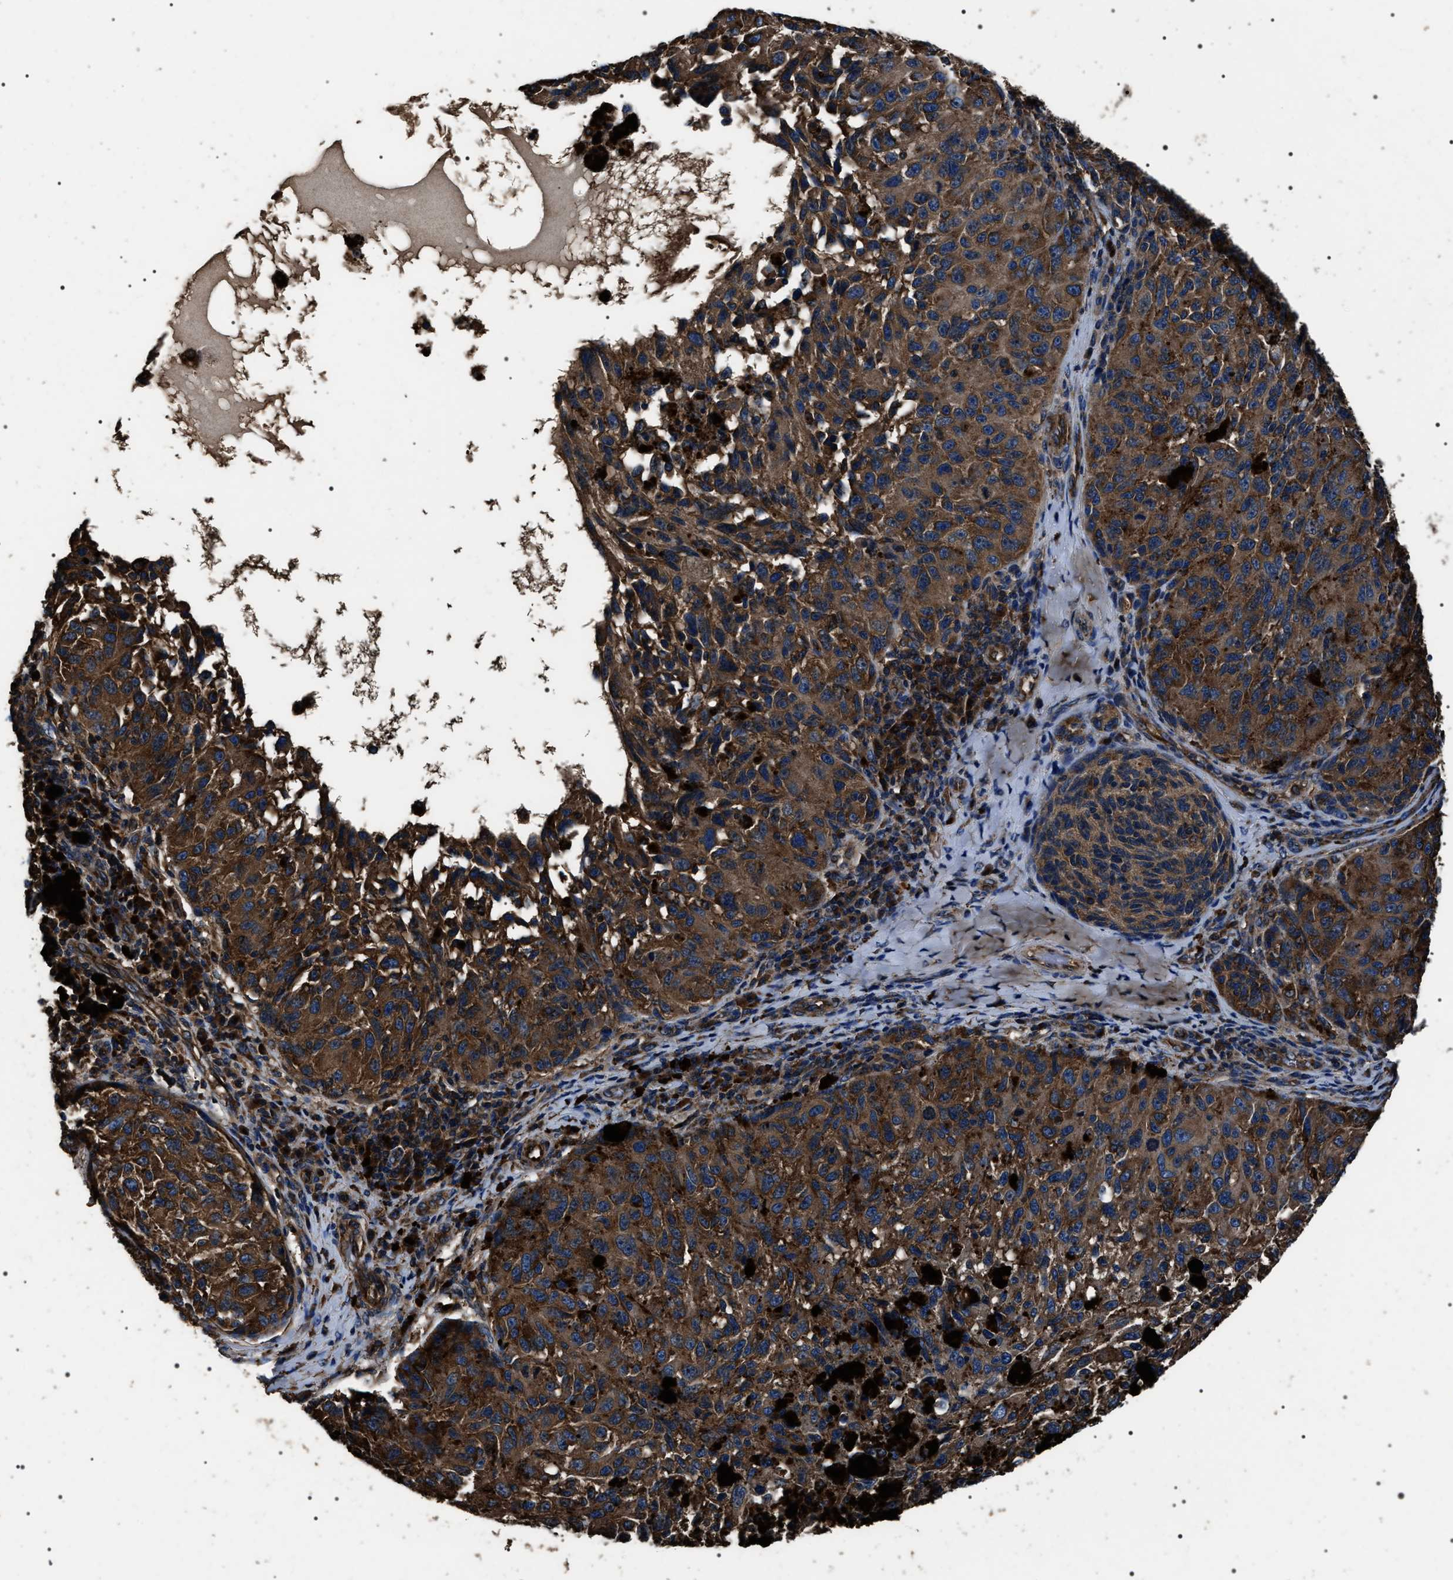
{"staining": {"intensity": "strong", "quantity": ">75%", "location": "cytoplasmic/membranous"}, "tissue": "melanoma", "cell_type": "Tumor cells", "image_type": "cancer", "snomed": [{"axis": "morphology", "description": "Malignant melanoma, NOS"}, {"axis": "topography", "description": "Skin"}], "caption": "Protein staining shows strong cytoplasmic/membranous positivity in about >75% of tumor cells in malignant melanoma.", "gene": "HSCB", "patient": {"sex": "female", "age": 73}}